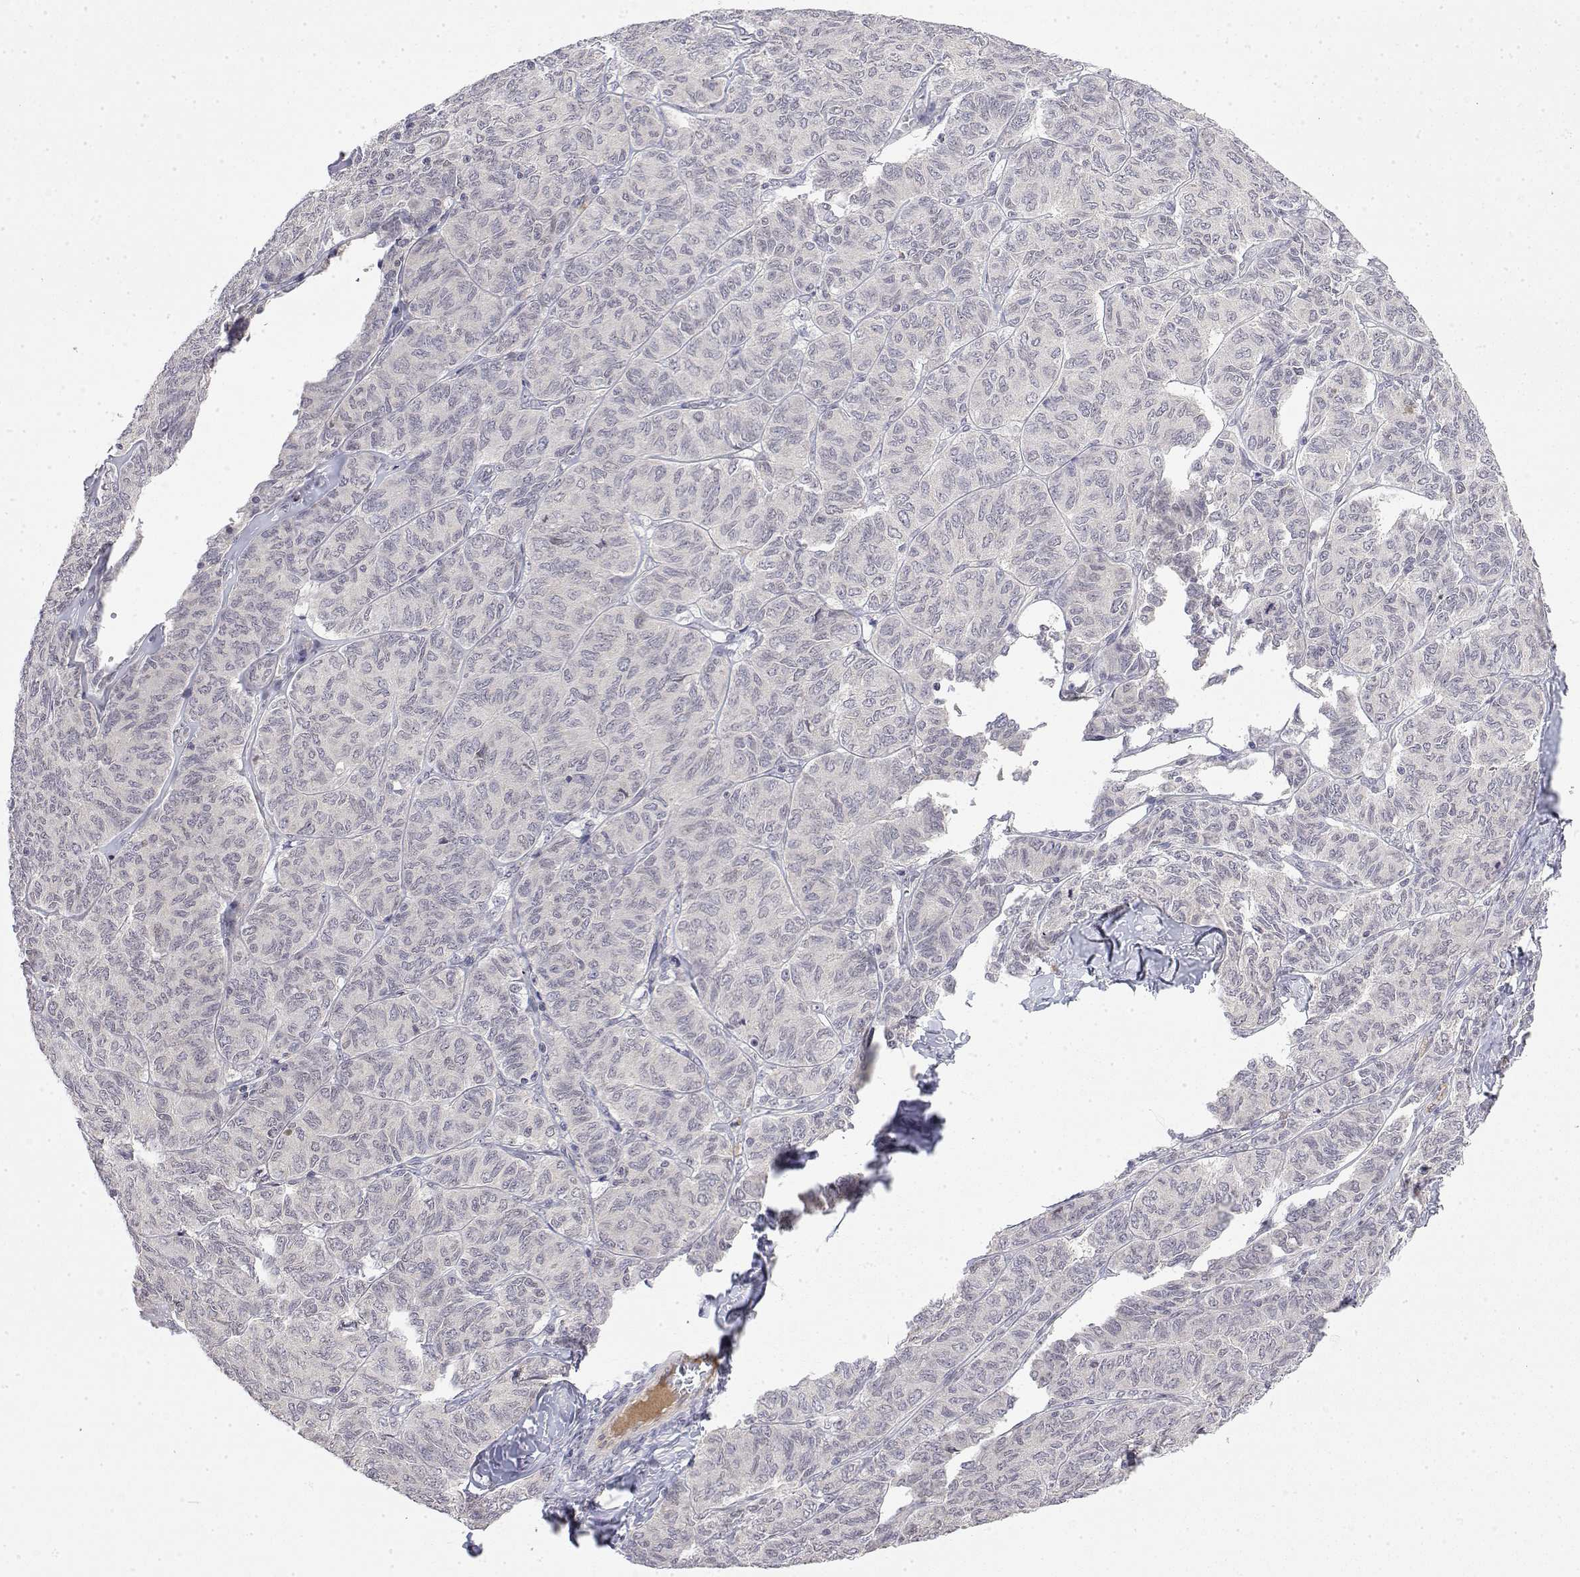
{"staining": {"intensity": "negative", "quantity": "none", "location": "none"}, "tissue": "ovarian cancer", "cell_type": "Tumor cells", "image_type": "cancer", "snomed": [{"axis": "morphology", "description": "Carcinoma, endometroid"}, {"axis": "topography", "description": "Ovary"}], "caption": "Tumor cells show no significant staining in ovarian endometroid carcinoma.", "gene": "IGFBP4", "patient": {"sex": "female", "age": 80}}